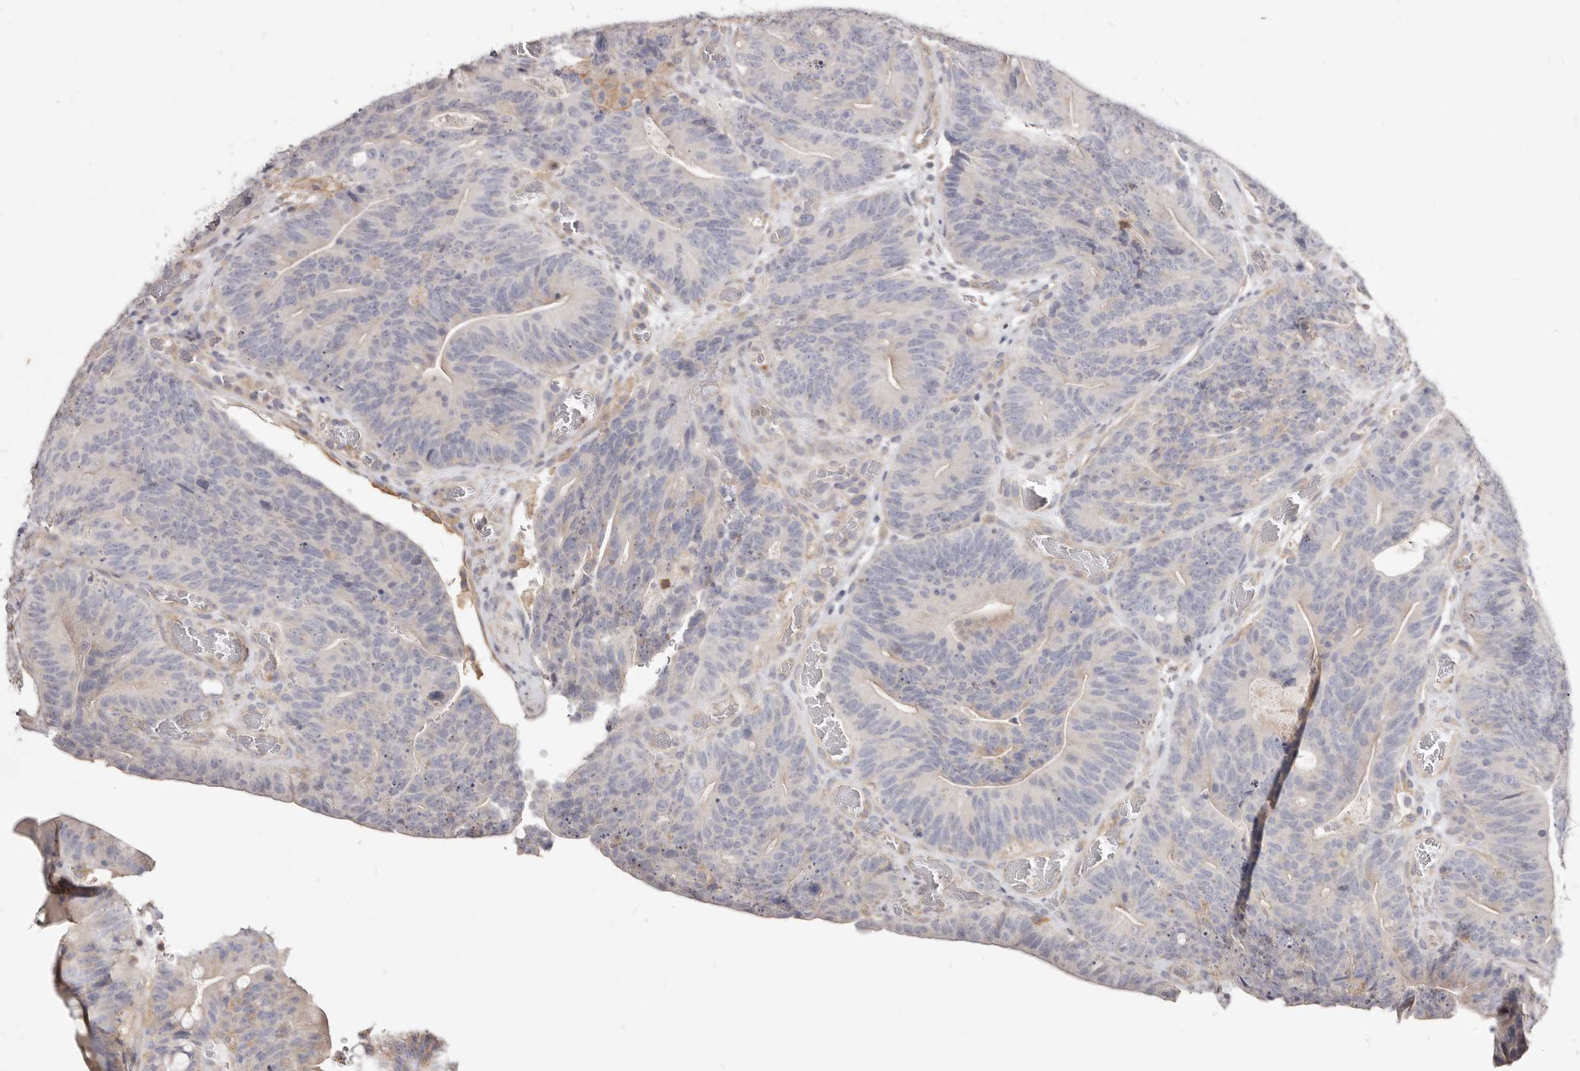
{"staining": {"intensity": "weak", "quantity": "25%-75%", "location": "cytoplasmic/membranous"}, "tissue": "colorectal cancer", "cell_type": "Tumor cells", "image_type": "cancer", "snomed": [{"axis": "morphology", "description": "Normal tissue, NOS"}, {"axis": "topography", "description": "Colon"}], "caption": "IHC of human colorectal cancer exhibits low levels of weak cytoplasmic/membranous positivity in approximately 25%-75% of tumor cells.", "gene": "LRRC25", "patient": {"sex": "female", "age": 82}}